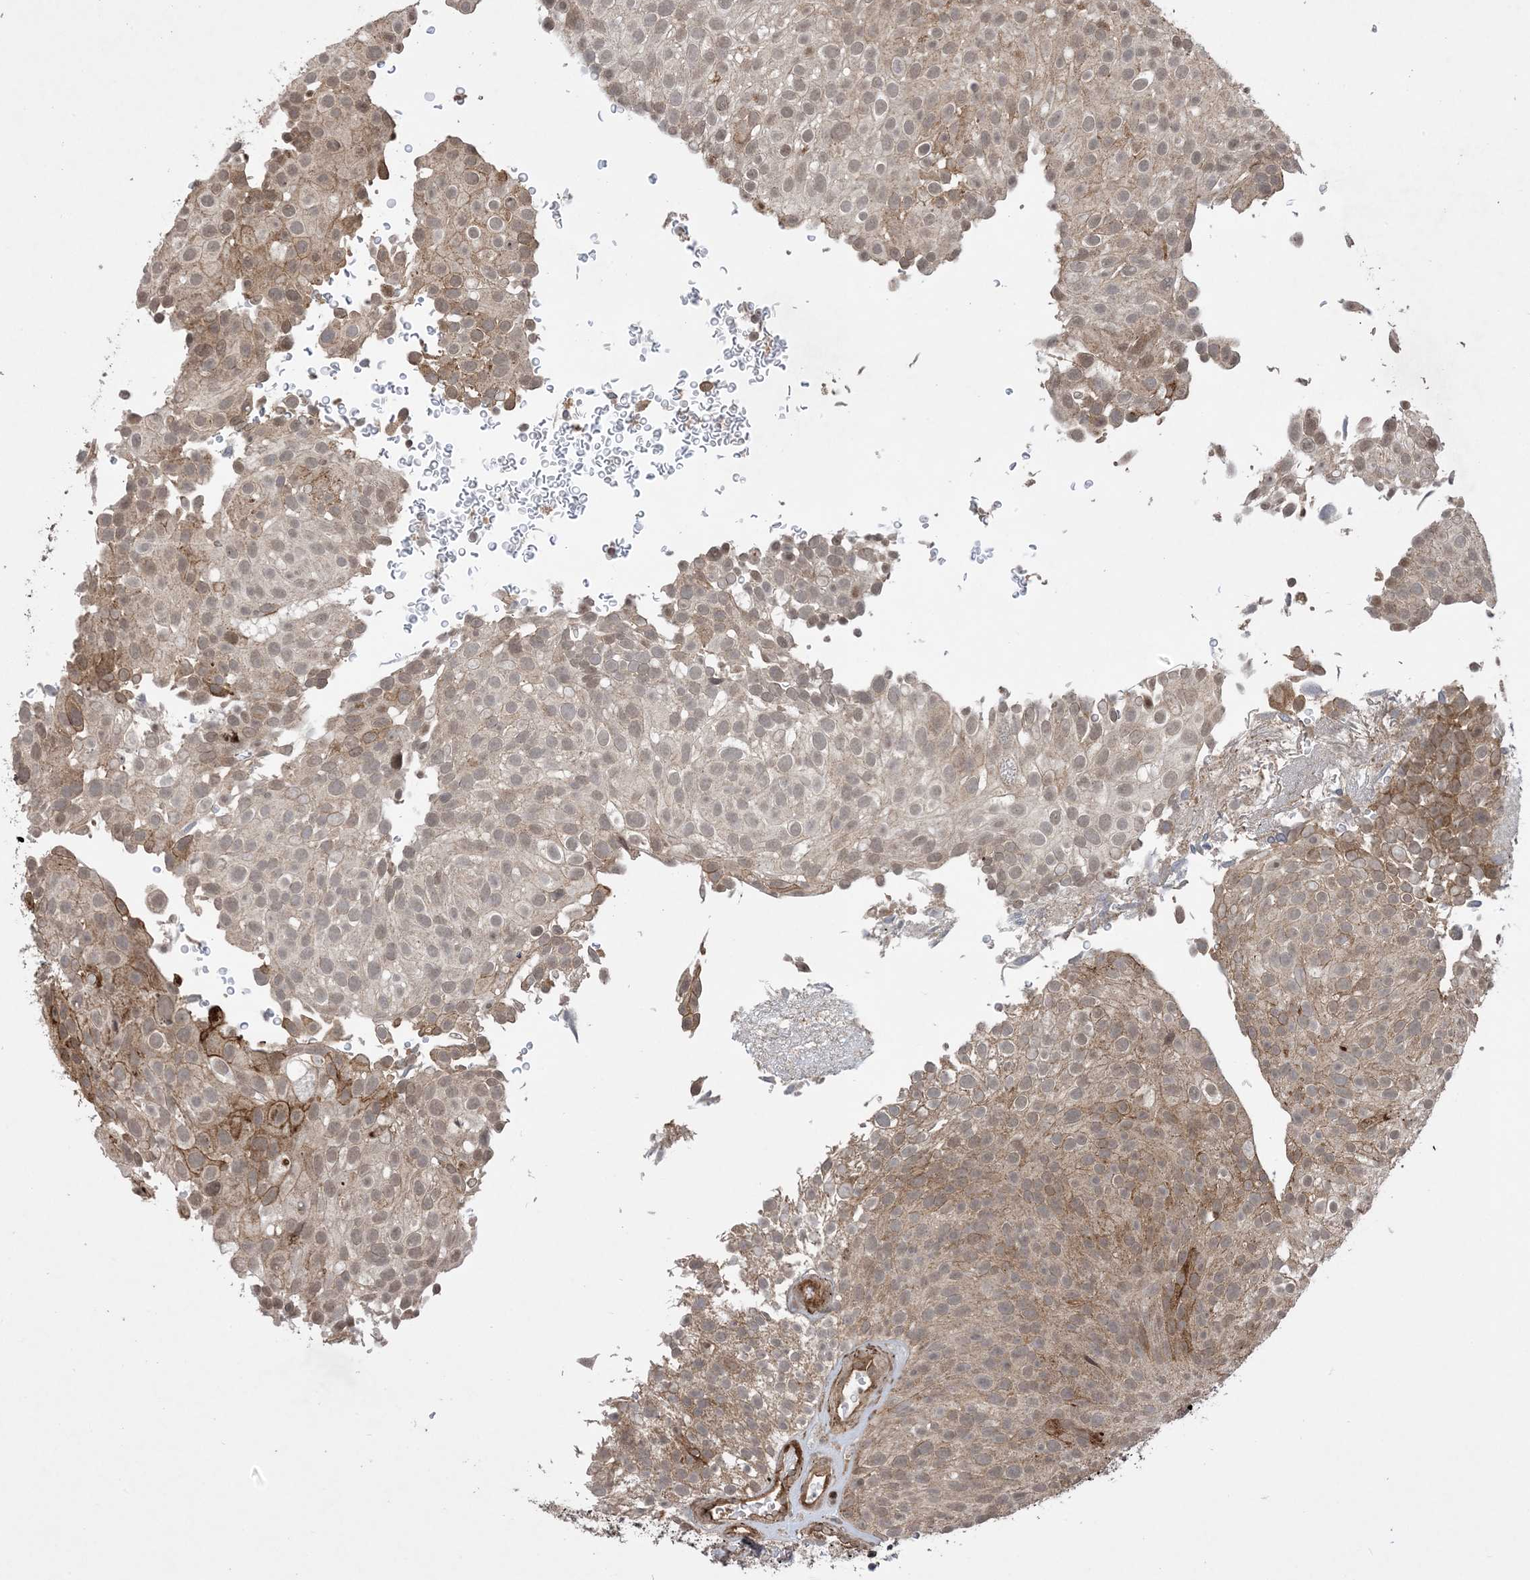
{"staining": {"intensity": "moderate", "quantity": ">75%", "location": "cytoplasmic/membranous,nuclear"}, "tissue": "urothelial cancer", "cell_type": "Tumor cells", "image_type": "cancer", "snomed": [{"axis": "morphology", "description": "Urothelial carcinoma, Low grade"}, {"axis": "topography", "description": "Urinary bladder"}], "caption": "DAB immunohistochemical staining of urothelial cancer shows moderate cytoplasmic/membranous and nuclear protein staining in about >75% of tumor cells.", "gene": "ZNF511", "patient": {"sex": "male", "age": 78}}